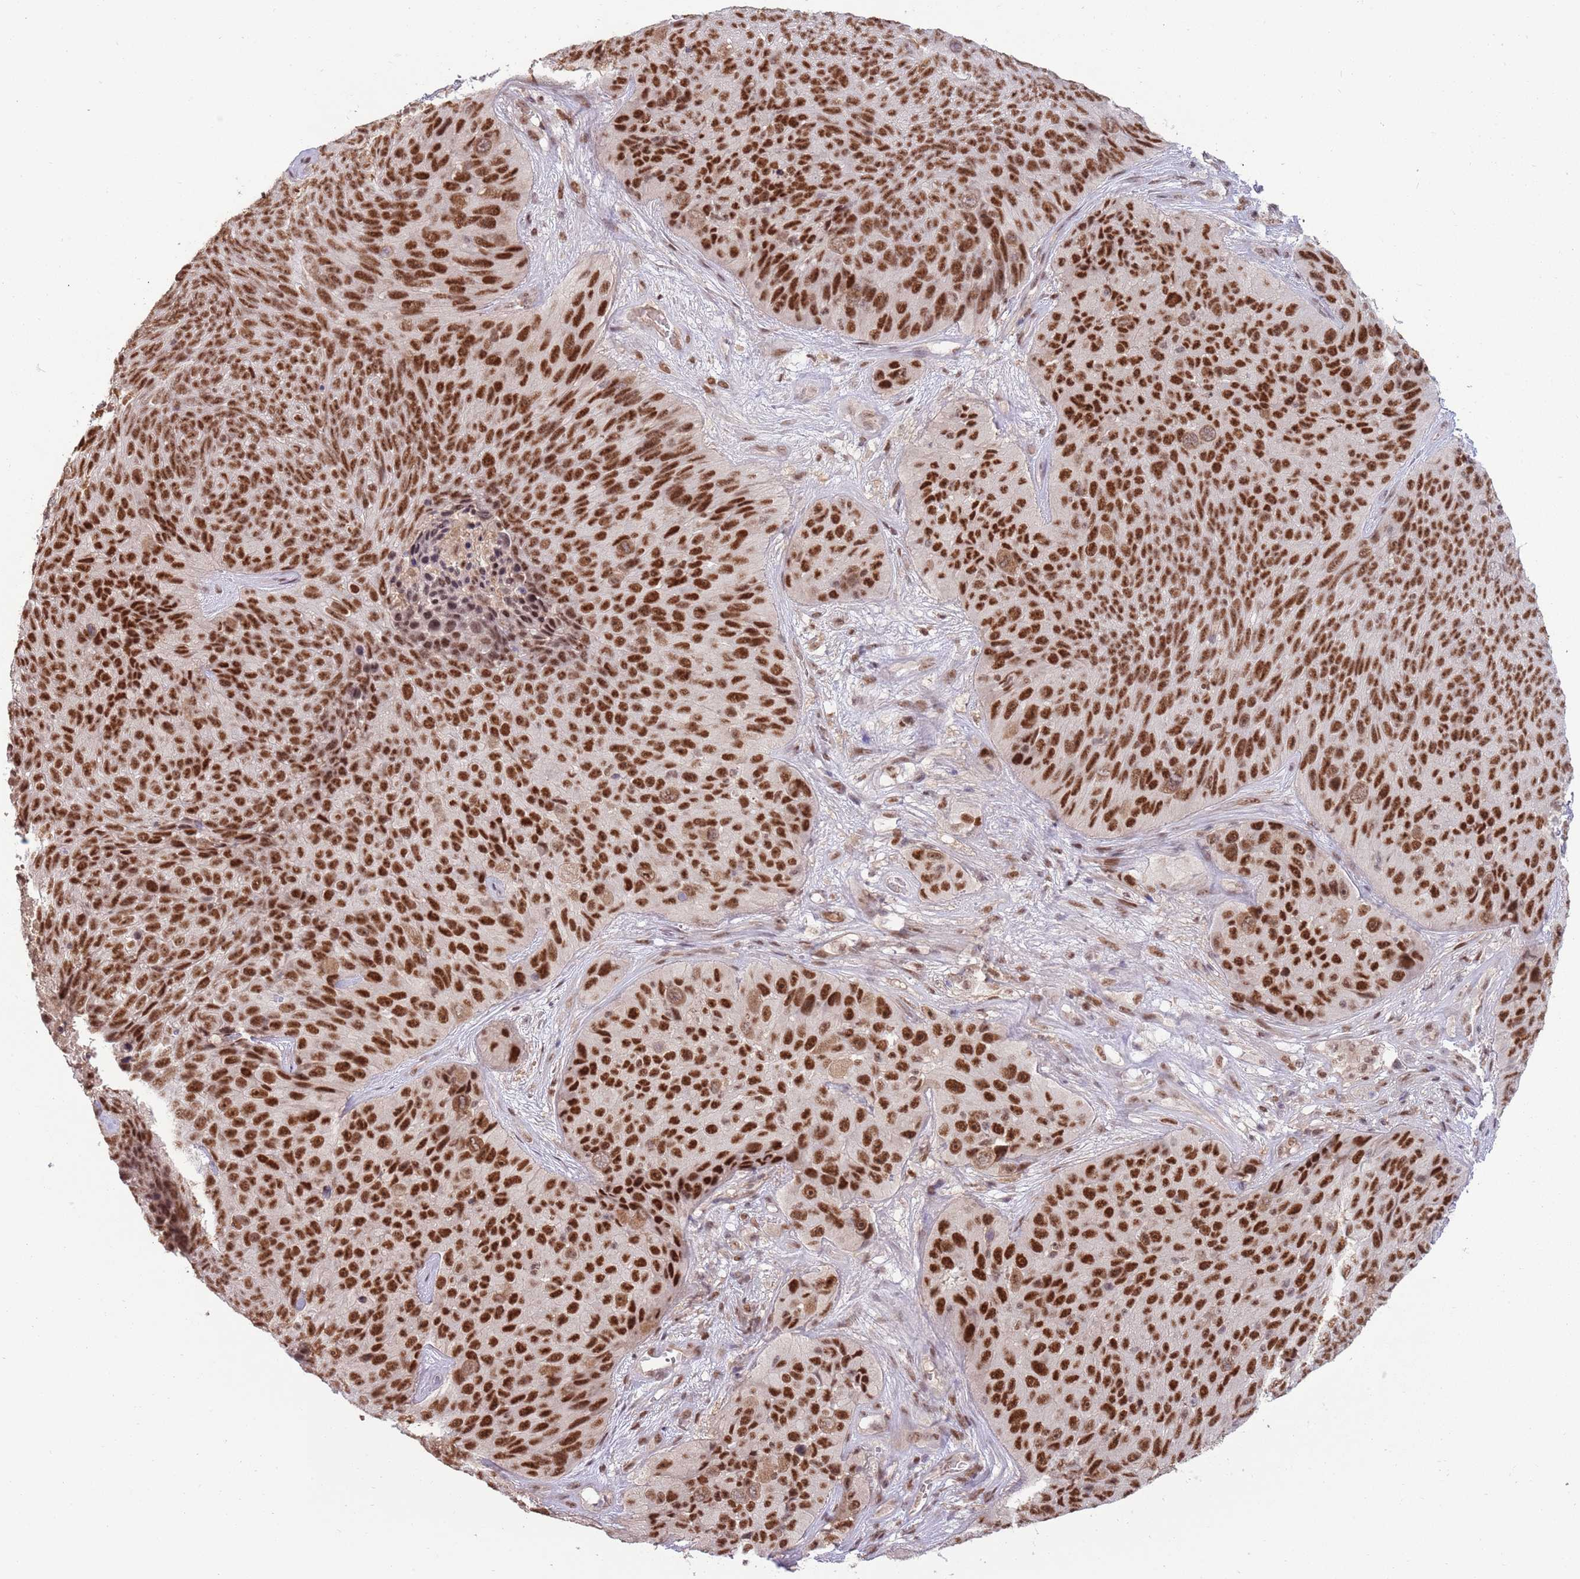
{"staining": {"intensity": "strong", "quantity": ">75%", "location": "nuclear"}, "tissue": "skin cancer", "cell_type": "Tumor cells", "image_type": "cancer", "snomed": [{"axis": "morphology", "description": "Squamous cell carcinoma, NOS"}, {"axis": "topography", "description": "Skin"}], "caption": "A high amount of strong nuclear positivity is seen in about >75% of tumor cells in squamous cell carcinoma (skin) tissue. (DAB (3,3'-diaminobenzidine) IHC with brightfield microscopy, high magnification).", "gene": "ZBTB7A", "patient": {"sex": "female", "age": 87}}